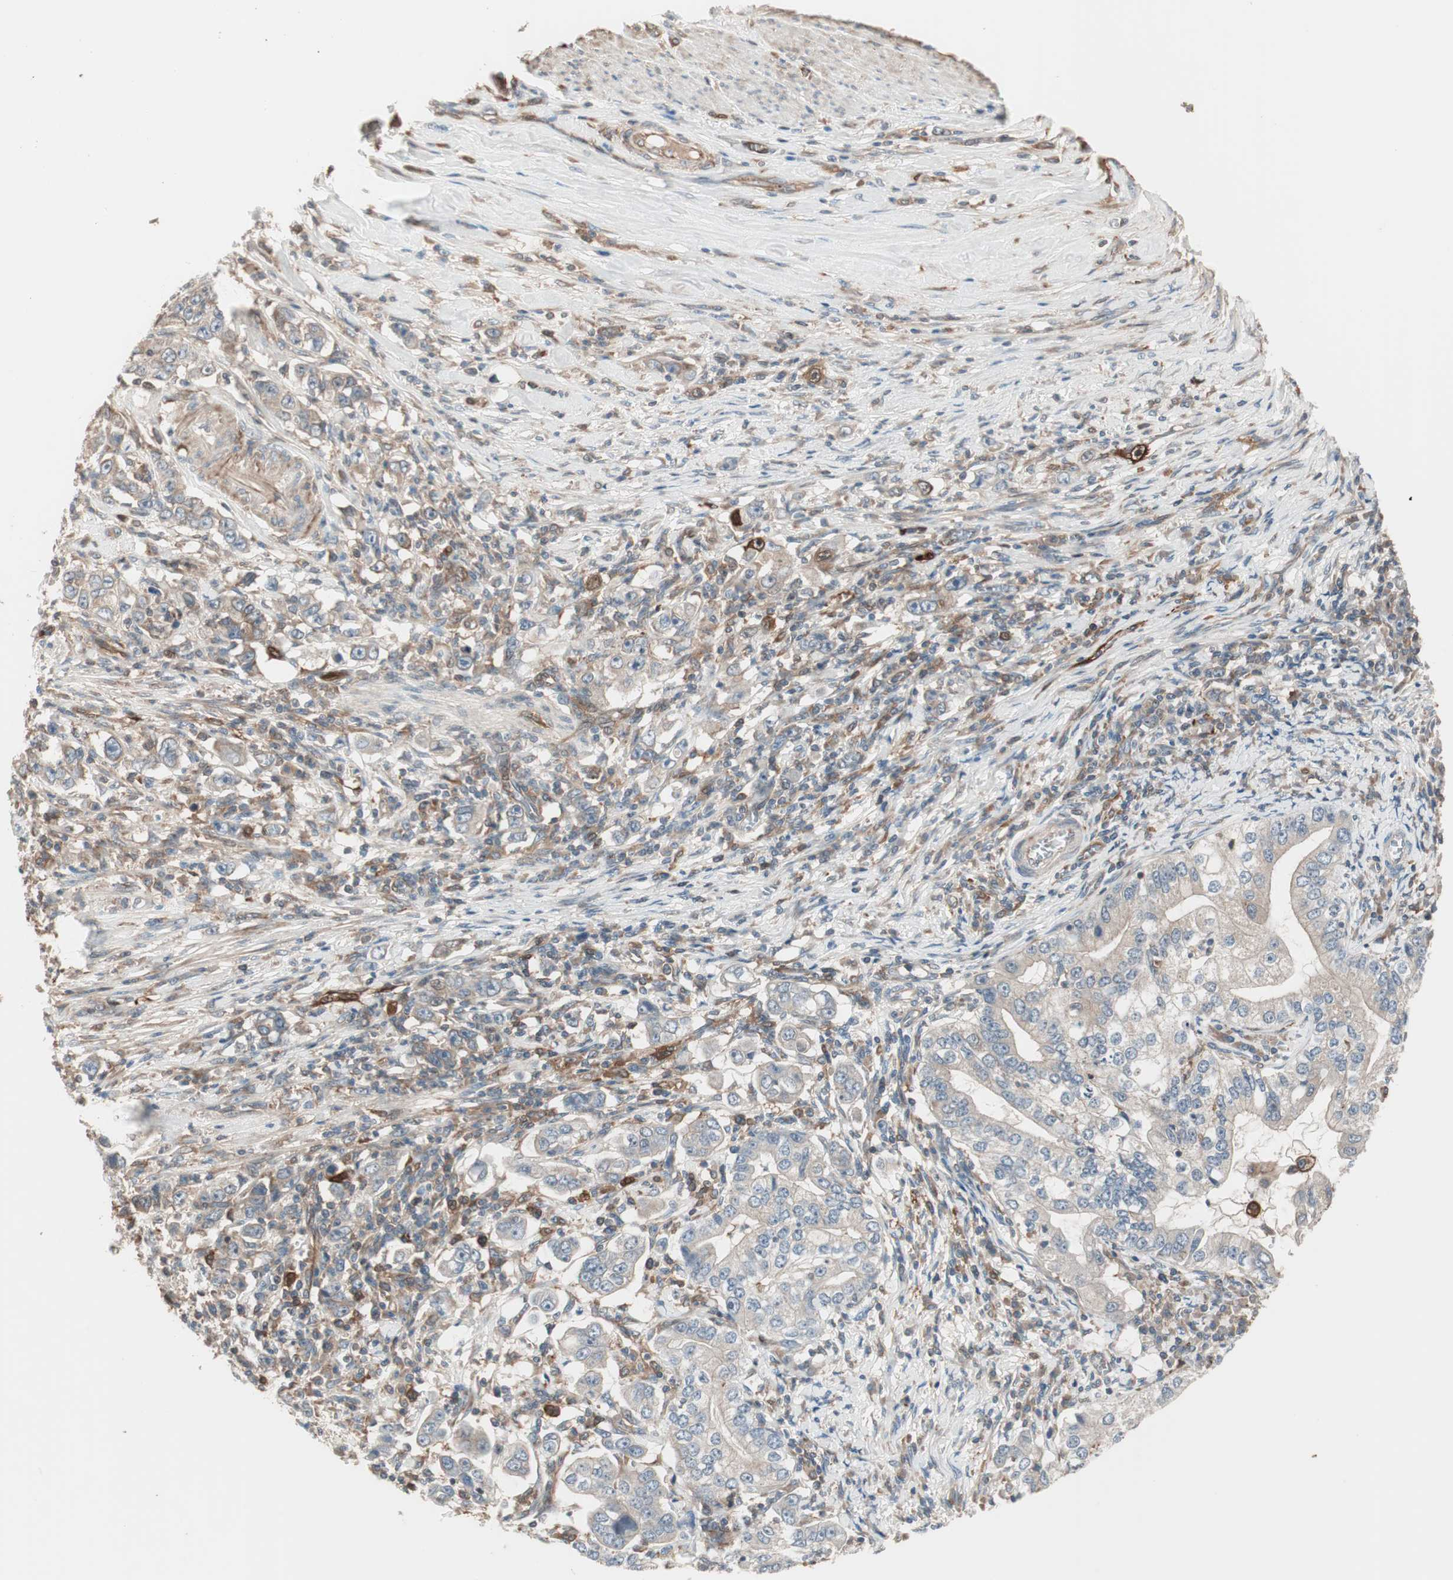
{"staining": {"intensity": "weak", "quantity": ">75%", "location": "cytoplasmic/membranous"}, "tissue": "stomach cancer", "cell_type": "Tumor cells", "image_type": "cancer", "snomed": [{"axis": "morphology", "description": "Adenocarcinoma, NOS"}, {"axis": "topography", "description": "Stomach, lower"}], "caption": "Immunohistochemistry of human stomach cancer demonstrates low levels of weak cytoplasmic/membranous positivity in about >75% of tumor cells.", "gene": "STAB1", "patient": {"sex": "female", "age": 72}}